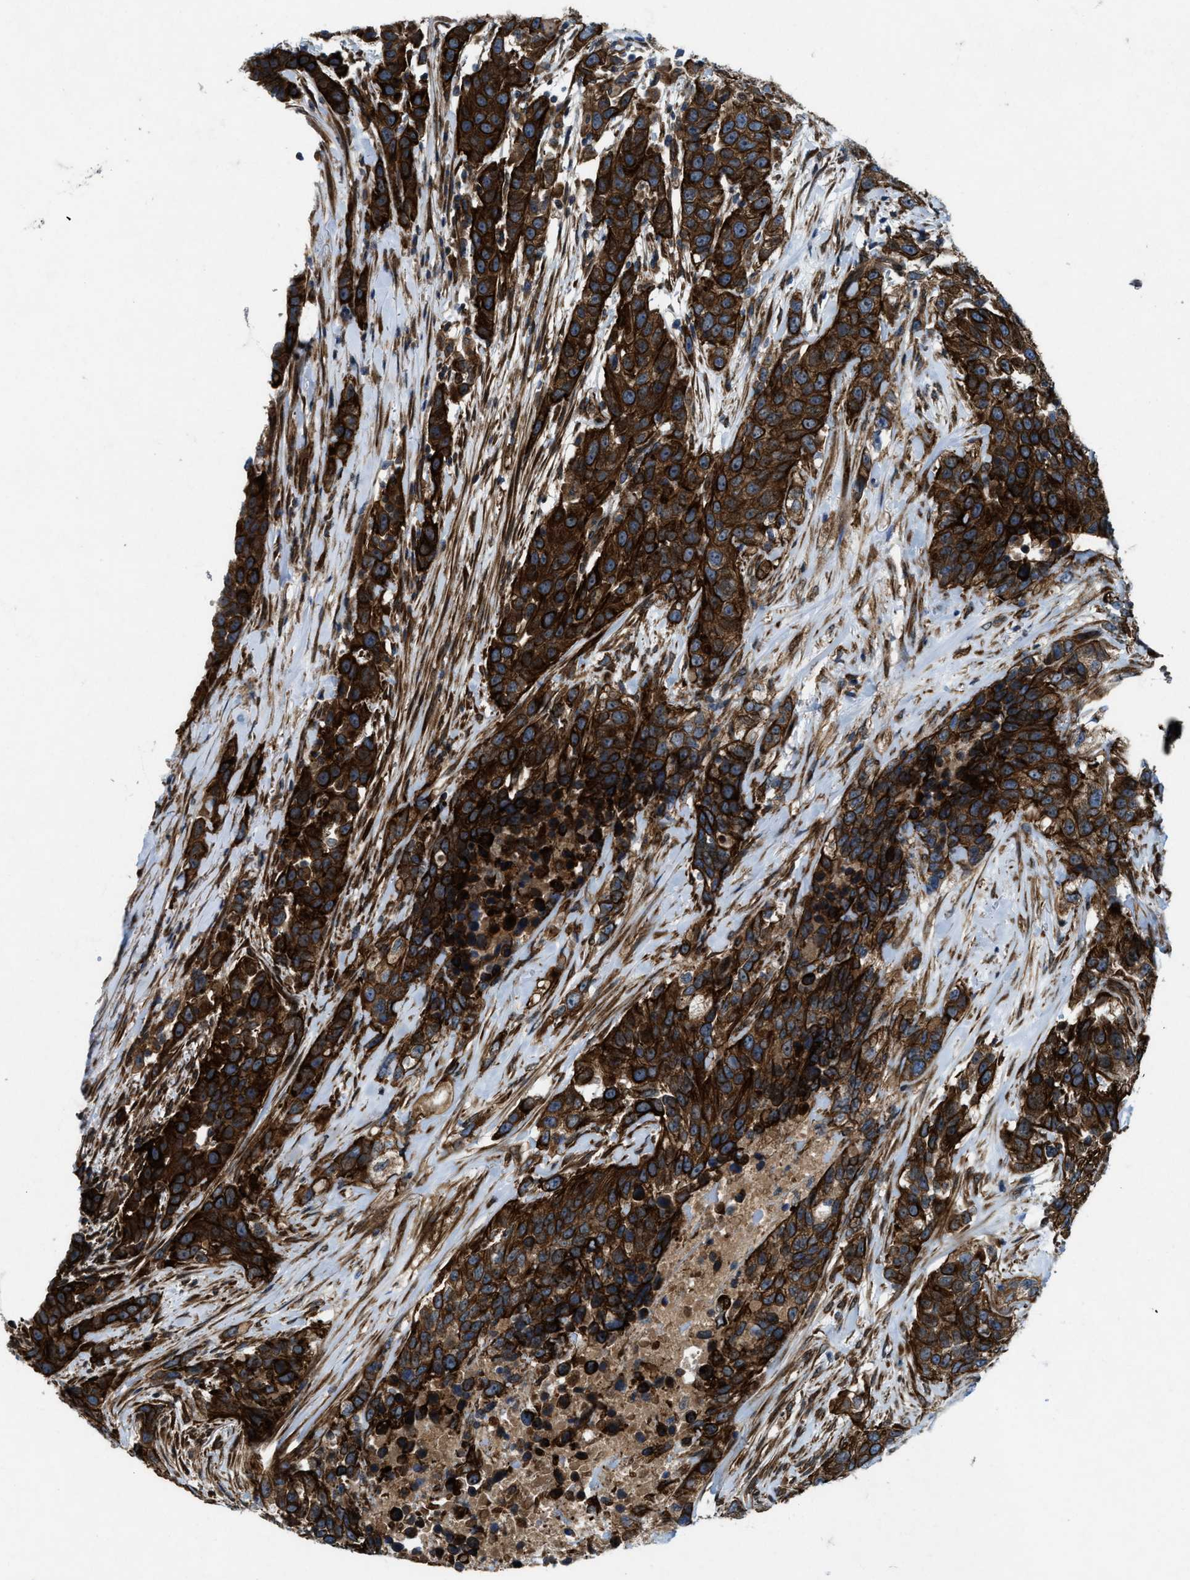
{"staining": {"intensity": "strong", "quantity": ">75%", "location": "cytoplasmic/membranous"}, "tissue": "urothelial cancer", "cell_type": "Tumor cells", "image_type": "cancer", "snomed": [{"axis": "morphology", "description": "Urothelial carcinoma, High grade"}, {"axis": "topography", "description": "Urinary bladder"}], "caption": "Human urothelial cancer stained for a protein (brown) shows strong cytoplasmic/membranous positive positivity in approximately >75% of tumor cells.", "gene": "URGCP", "patient": {"sex": "female", "age": 80}}